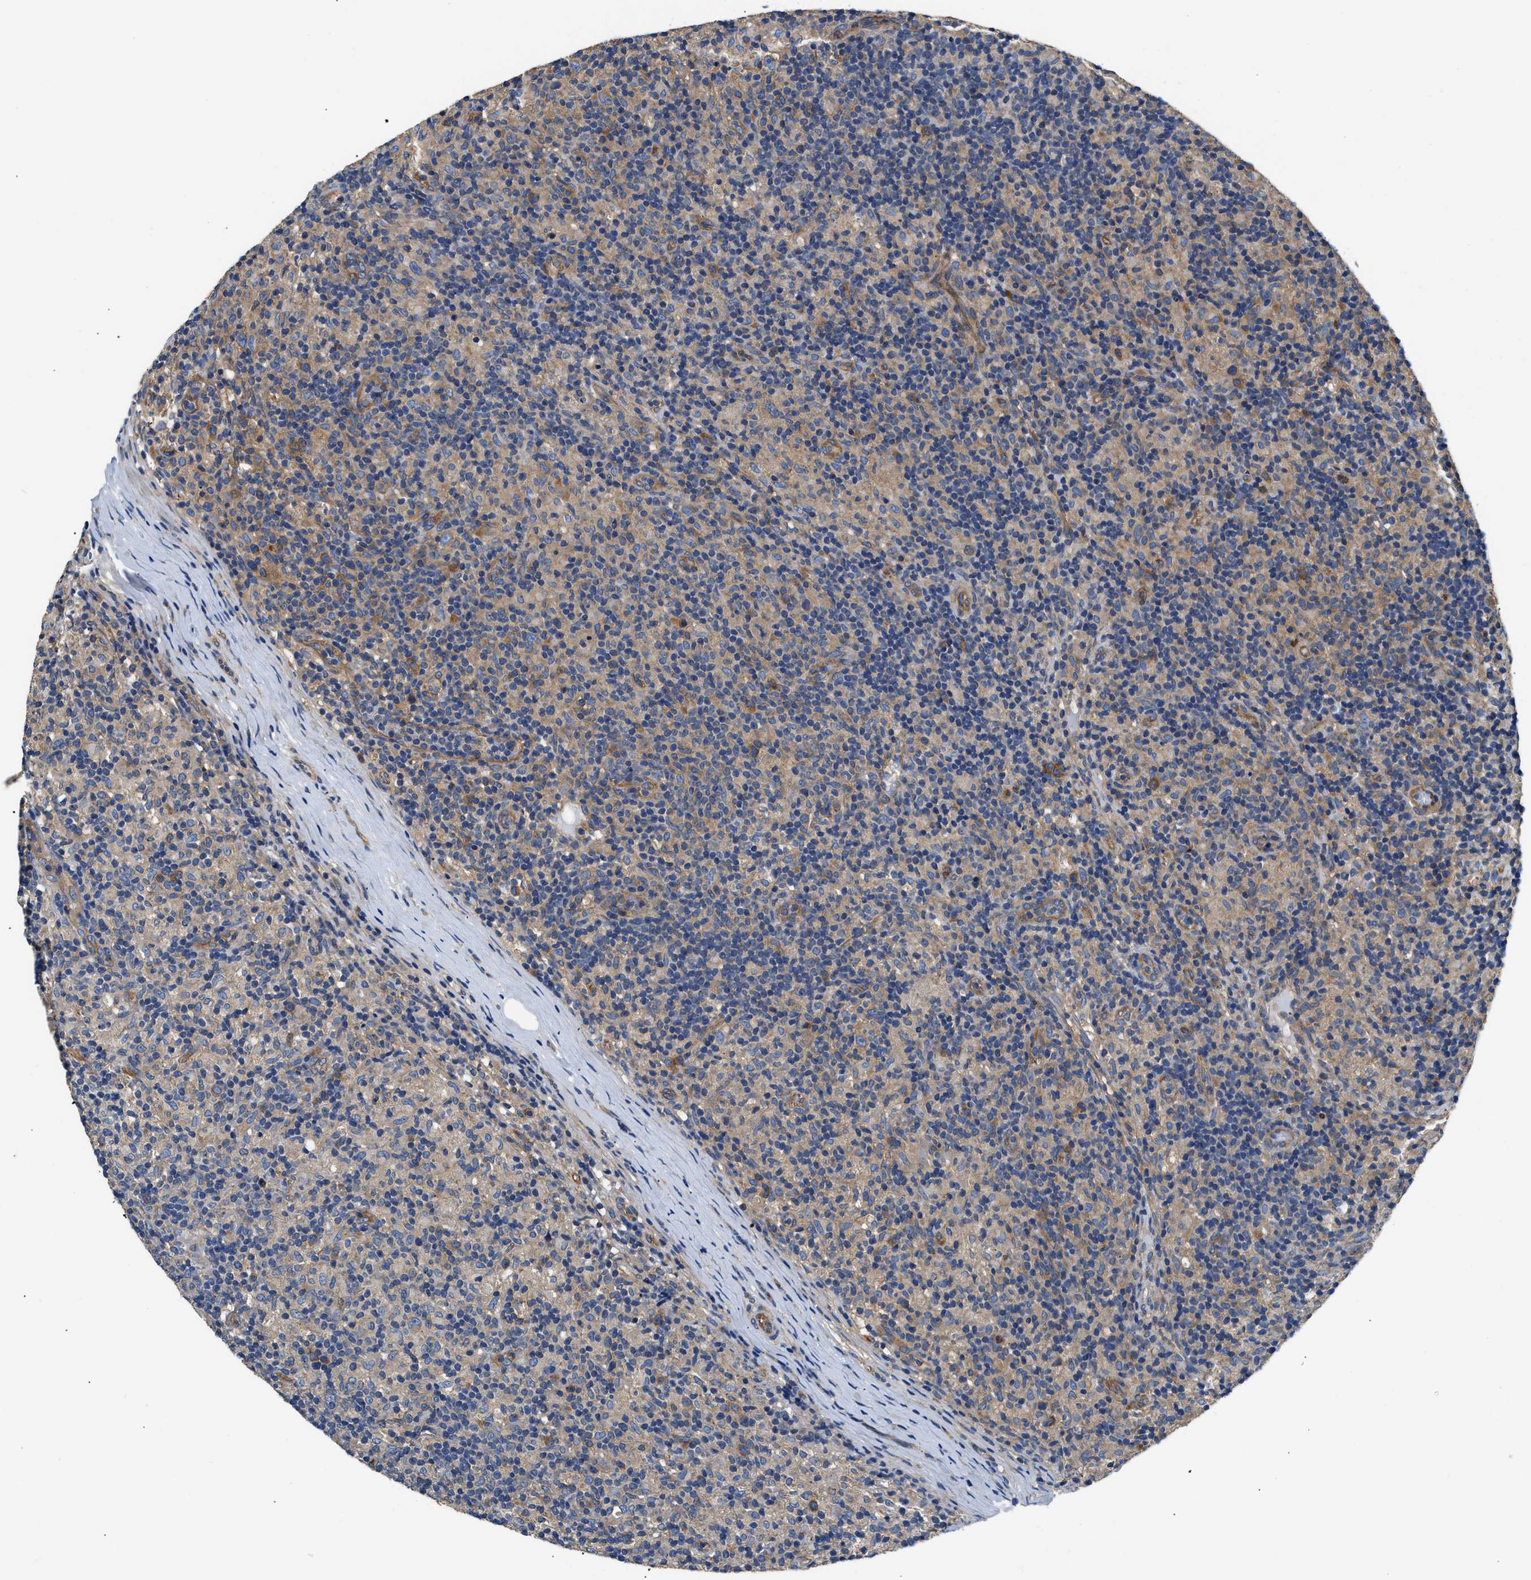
{"staining": {"intensity": "weak", "quantity": ">75%", "location": "cytoplasmic/membranous"}, "tissue": "lymphoma", "cell_type": "Tumor cells", "image_type": "cancer", "snomed": [{"axis": "morphology", "description": "Hodgkin's disease, NOS"}, {"axis": "topography", "description": "Lymph node"}], "caption": "About >75% of tumor cells in human Hodgkin's disease show weak cytoplasmic/membranous protein expression as visualized by brown immunohistochemical staining.", "gene": "CSDE1", "patient": {"sex": "male", "age": 70}}